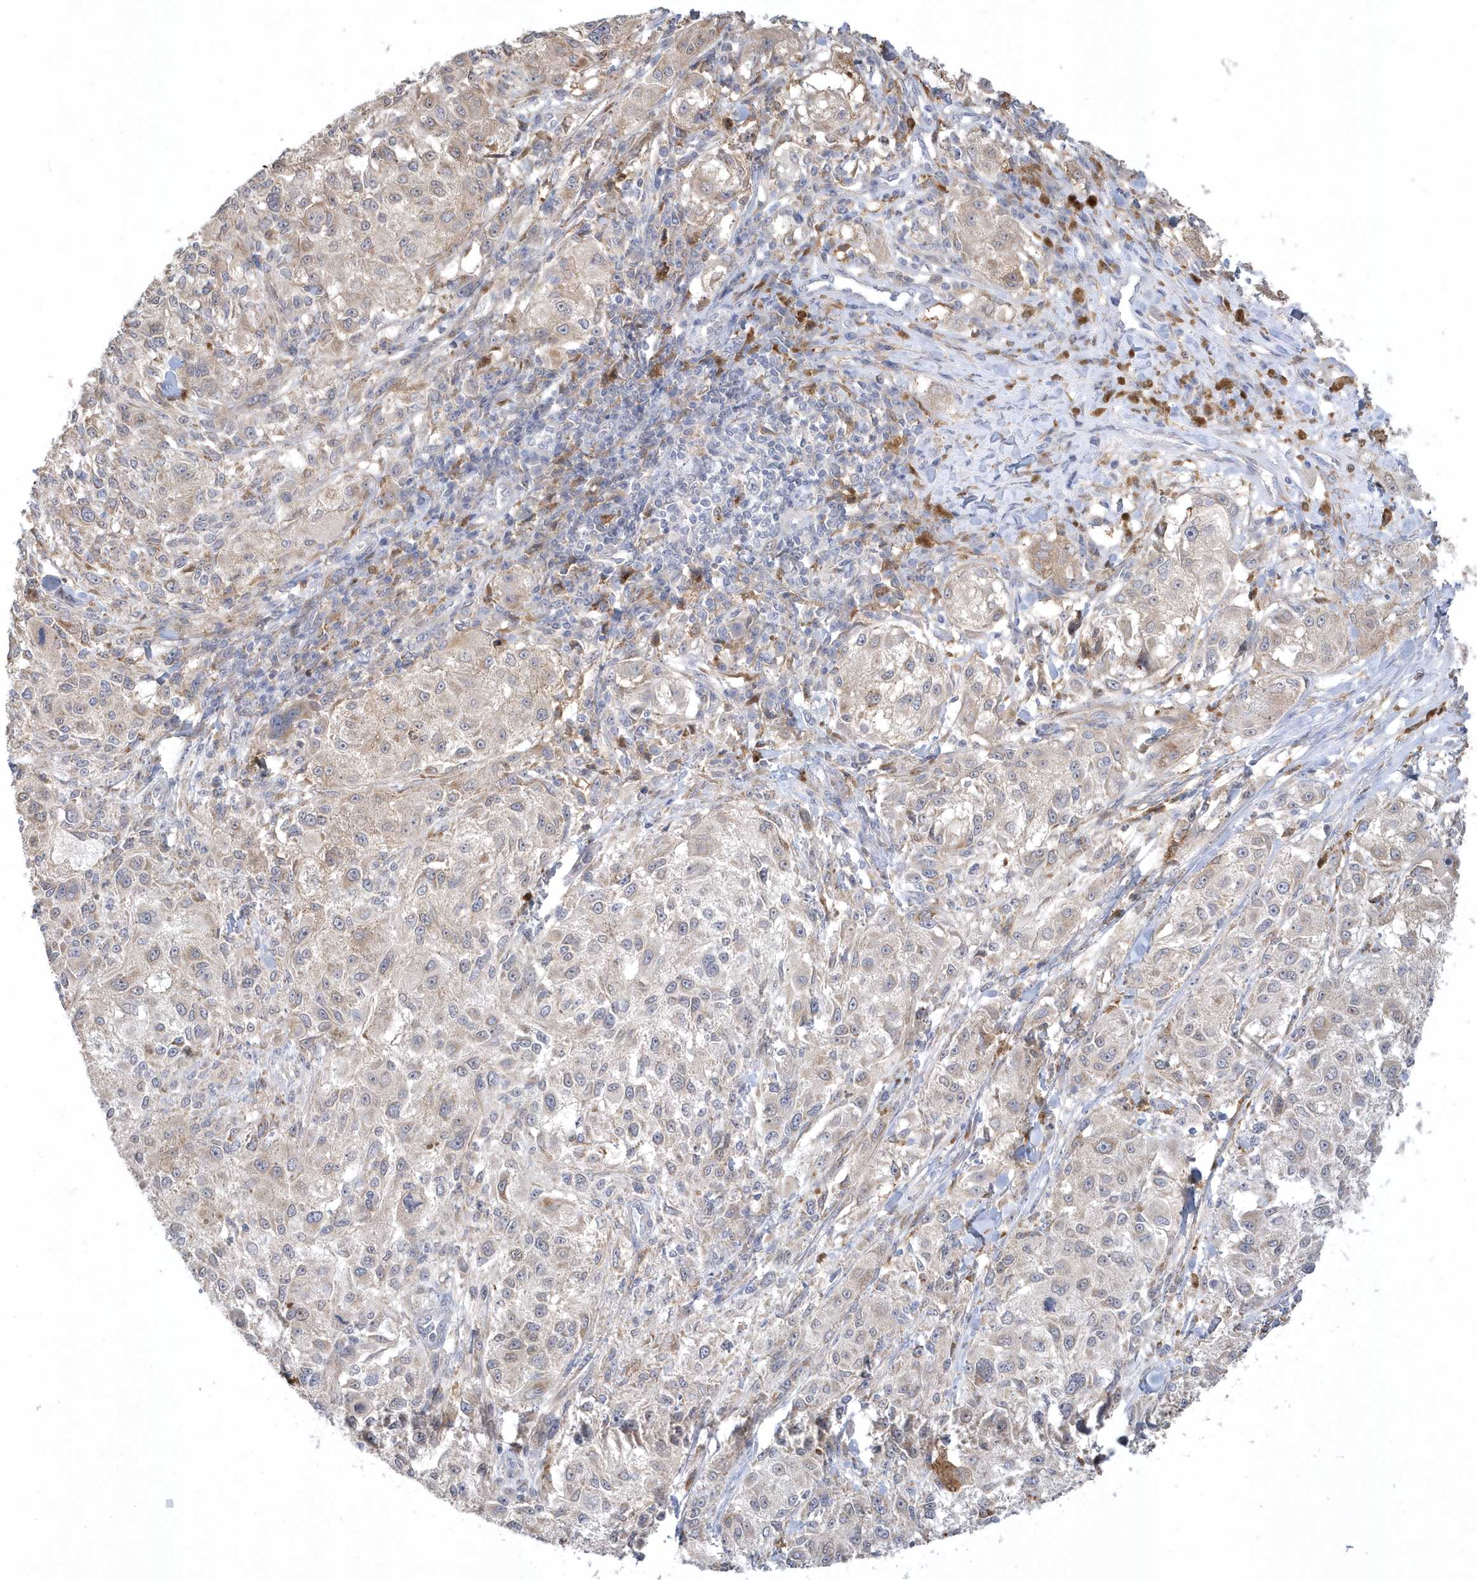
{"staining": {"intensity": "weak", "quantity": "<25%", "location": "cytoplasmic/membranous"}, "tissue": "melanoma", "cell_type": "Tumor cells", "image_type": "cancer", "snomed": [{"axis": "morphology", "description": "Necrosis, NOS"}, {"axis": "morphology", "description": "Malignant melanoma, NOS"}, {"axis": "topography", "description": "Skin"}], "caption": "Immunohistochemistry photomicrograph of neoplastic tissue: human melanoma stained with DAB displays no significant protein expression in tumor cells. Brightfield microscopy of immunohistochemistry stained with DAB (3,3'-diaminobenzidine) (brown) and hematoxylin (blue), captured at high magnification.", "gene": "TSPEAR", "patient": {"sex": "female", "age": 87}}